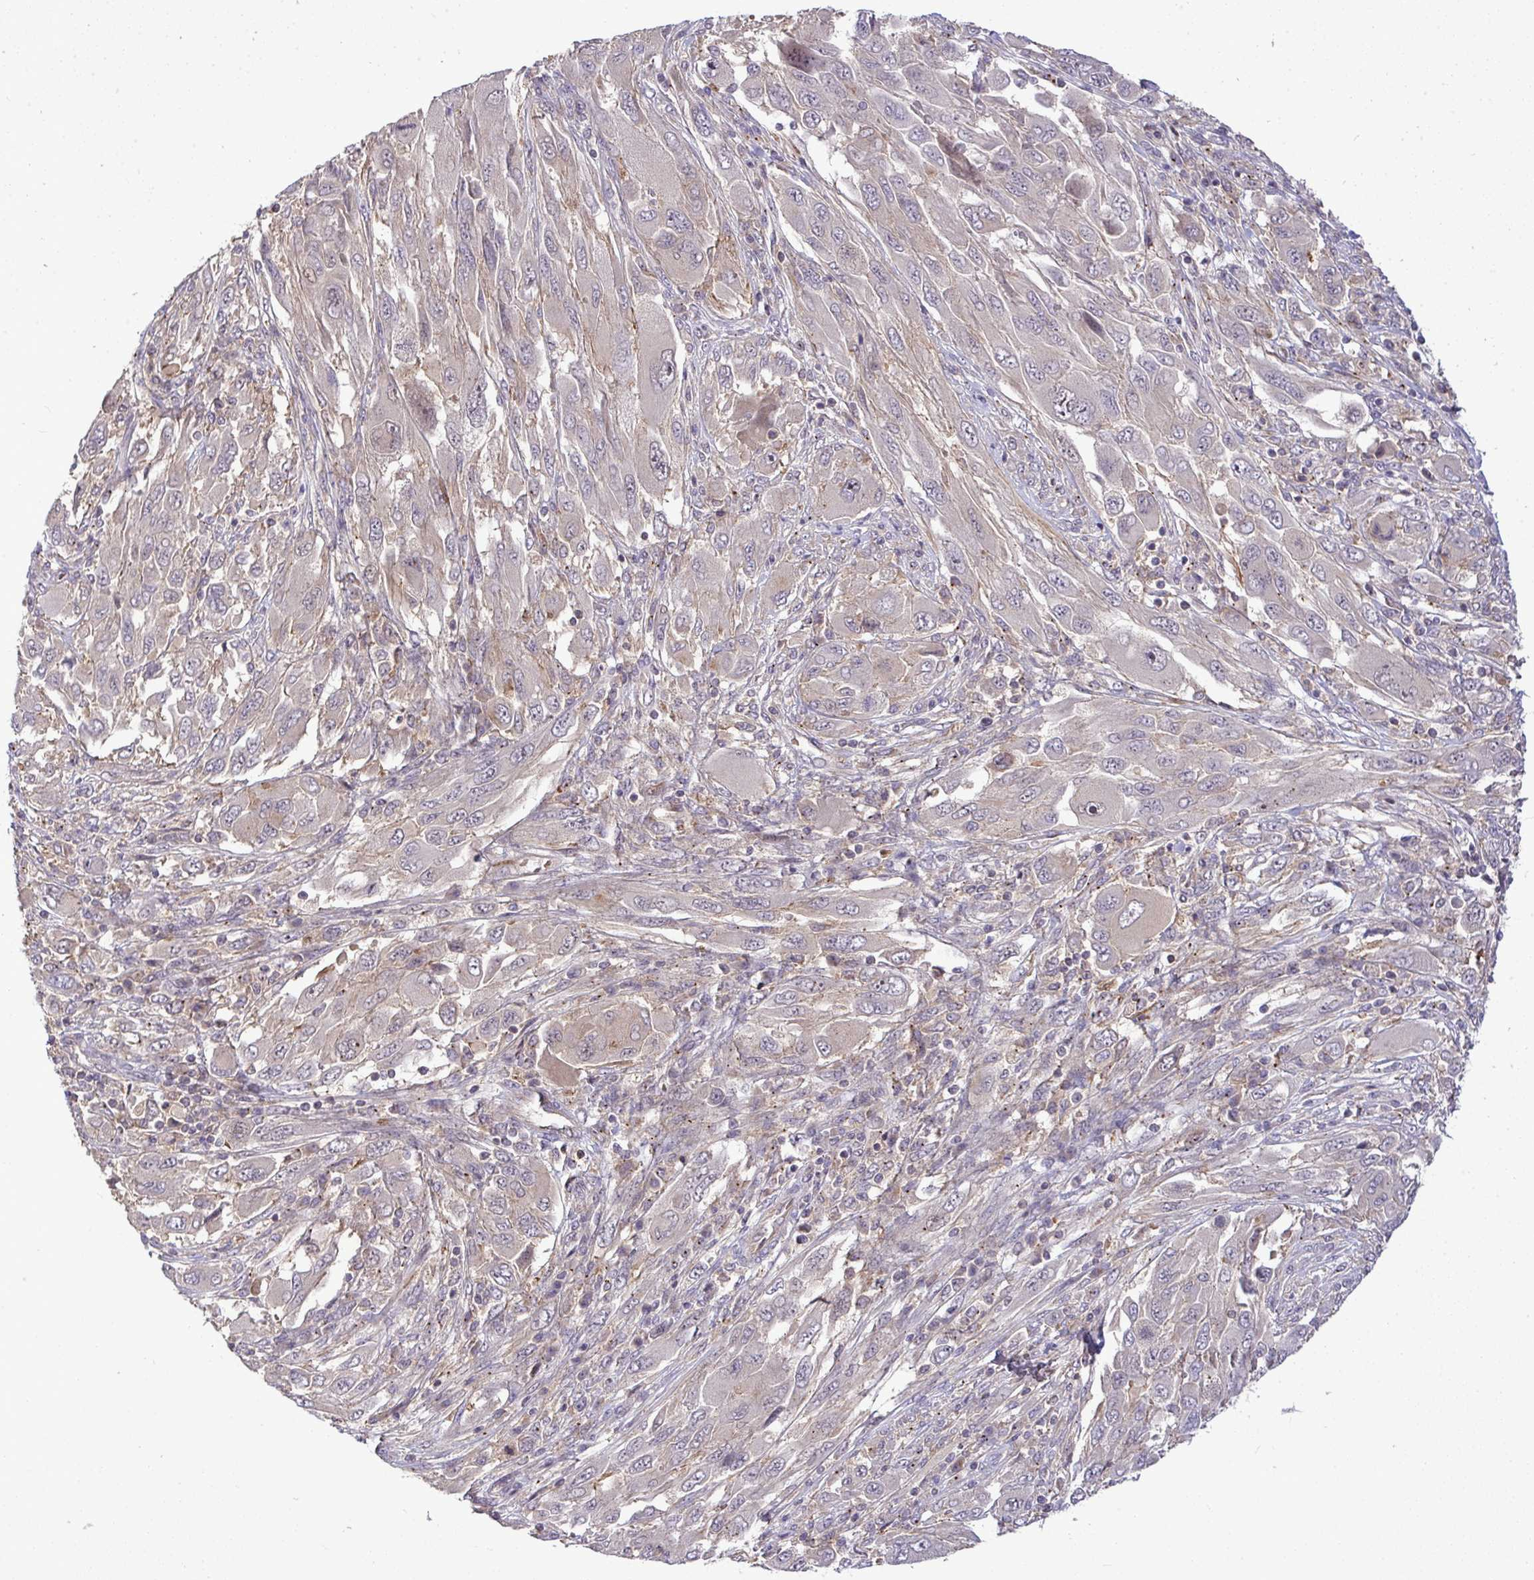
{"staining": {"intensity": "negative", "quantity": "none", "location": "none"}, "tissue": "melanoma", "cell_type": "Tumor cells", "image_type": "cancer", "snomed": [{"axis": "morphology", "description": "Malignant melanoma, NOS"}, {"axis": "topography", "description": "Skin"}], "caption": "Melanoma stained for a protein using immunohistochemistry (IHC) displays no expression tumor cells.", "gene": "SLC9A6", "patient": {"sex": "female", "age": 91}}